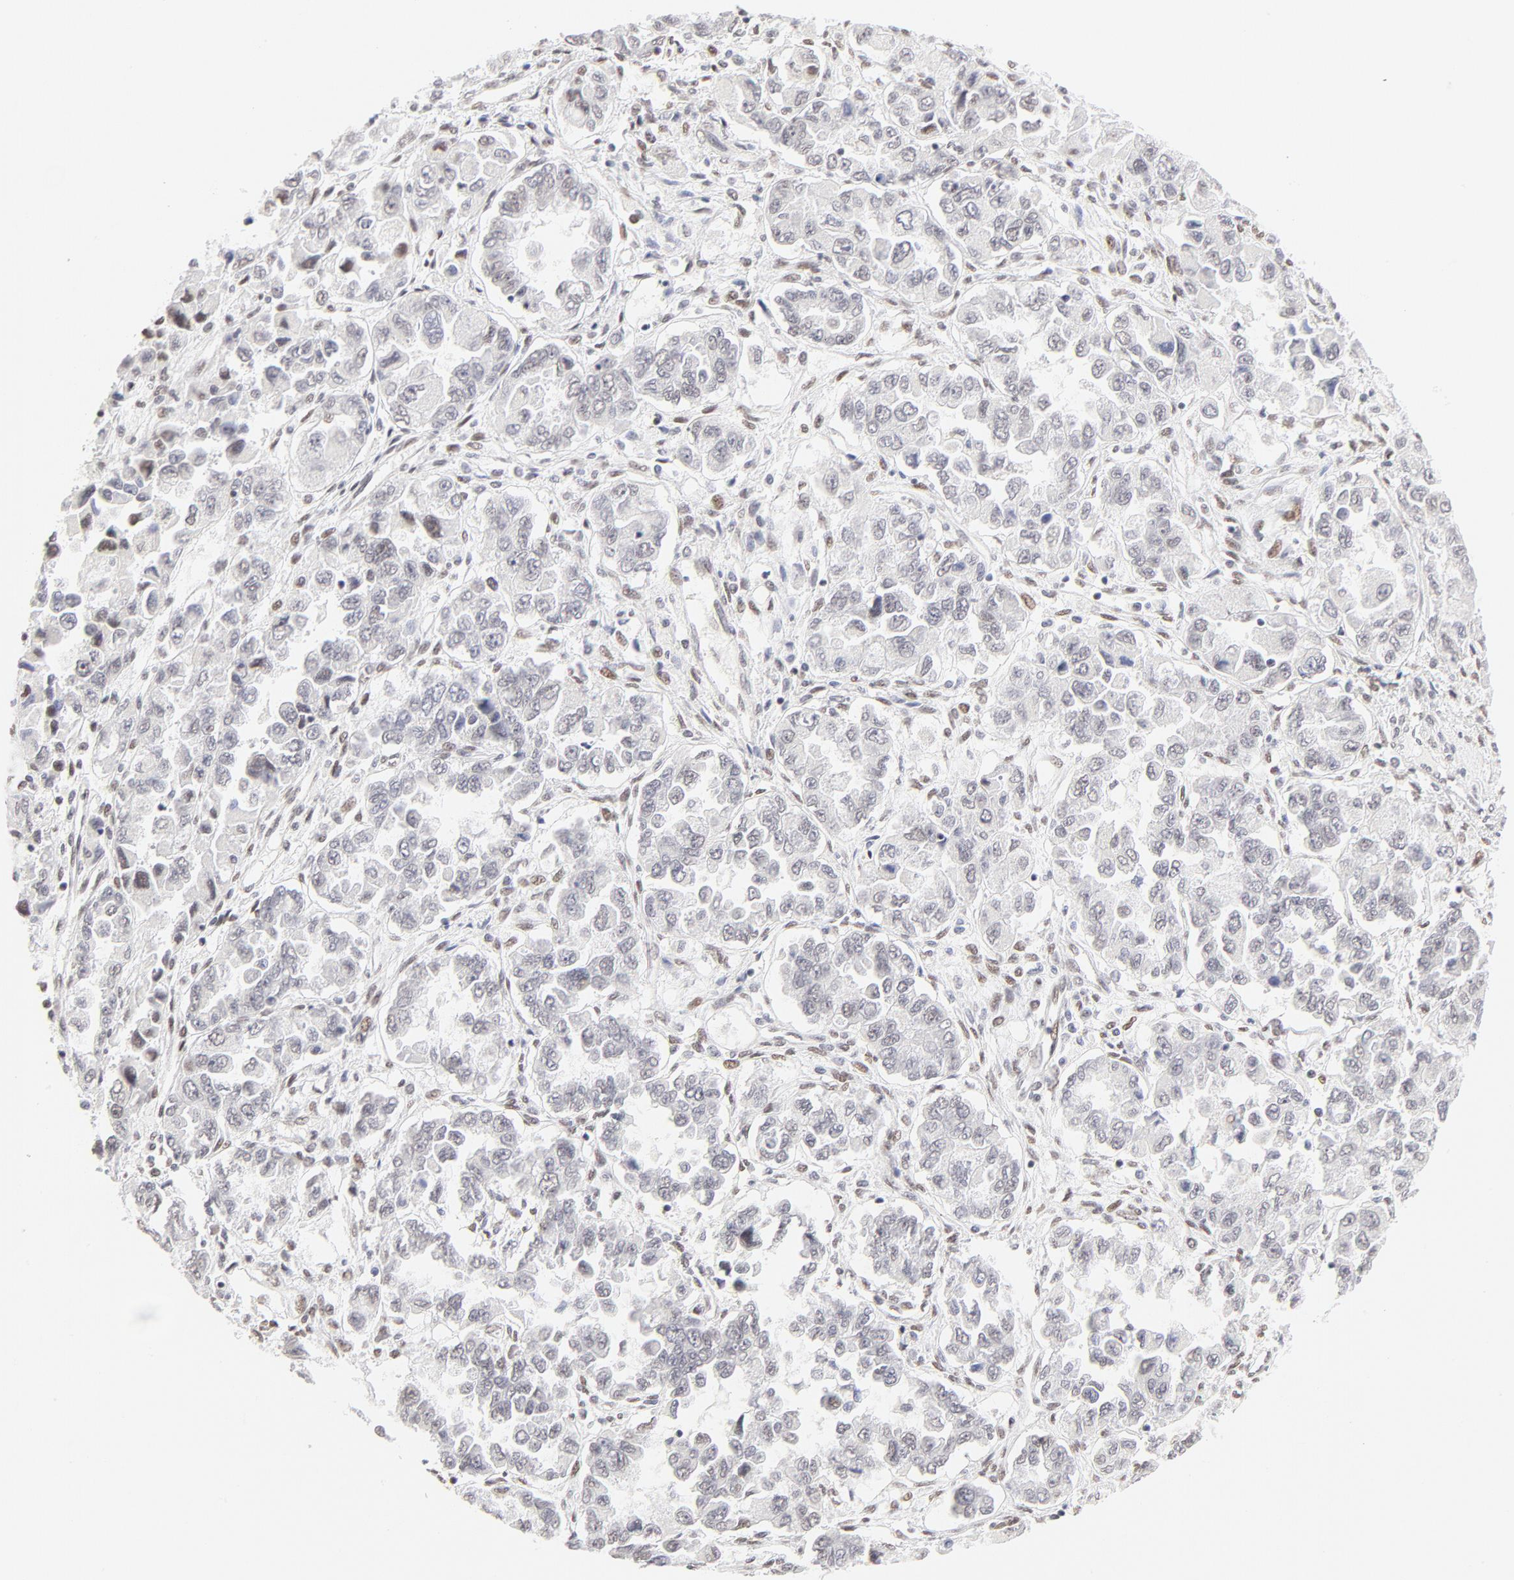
{"staining": {"intensity": "weak", "quantity": "<25%", "location": "nuclear"}, "tissue": "ovarian cancer", "cell_type": "Tumor cells", "image_type": "cancer", "snomed": [{"axis": "morphology", "description": "Cystadenocarcinoma, serous, NOS"}, {"axis": "topography", "description": "Ovary"}], "caption": "The IHC photomicrograph has no significant expression in tumor cells of ovarian serous cystadenocarcinoma tissue.", "gene": "PBX1", "patient": {"sex": "female", "age": 84}}